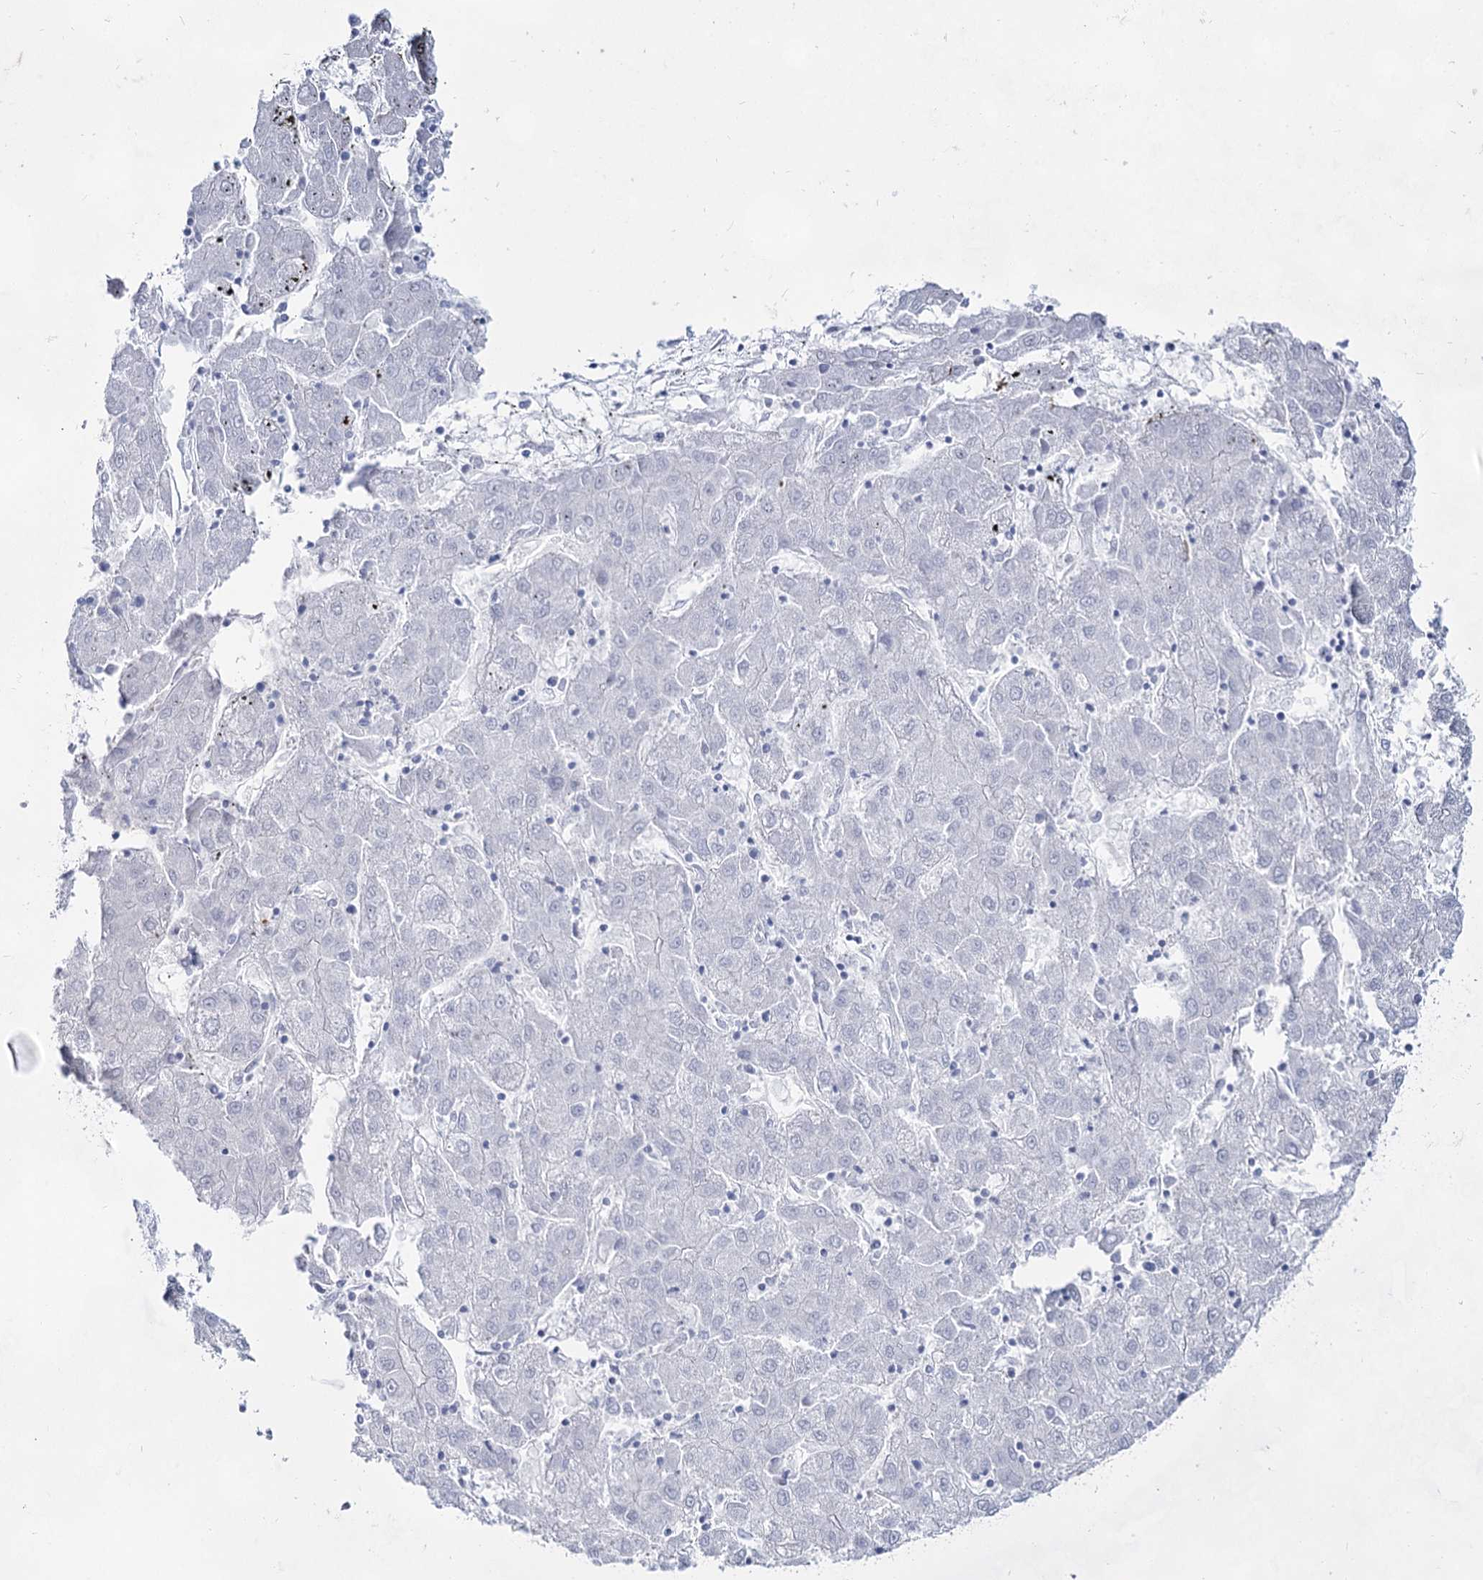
{"staining": {"intensity": "negative", "quantity": "none", "location": "none"}, "tissue": "liver cancer", "cell_type": "Tumor cells", "image_type": "cancer", "snomed": [{"axis": "morphology", "description": "Carcinoma, Hepatocellular, NOS"}, {"axis": "topography", "description": "Liver"}], "caption": "Liver hepatocellular carcinoma was stained to show a protein in brown. There is no significant expression in tumor cells.", "gene": "ACRV1", "patient": {"sex": "male", "age": 72}}